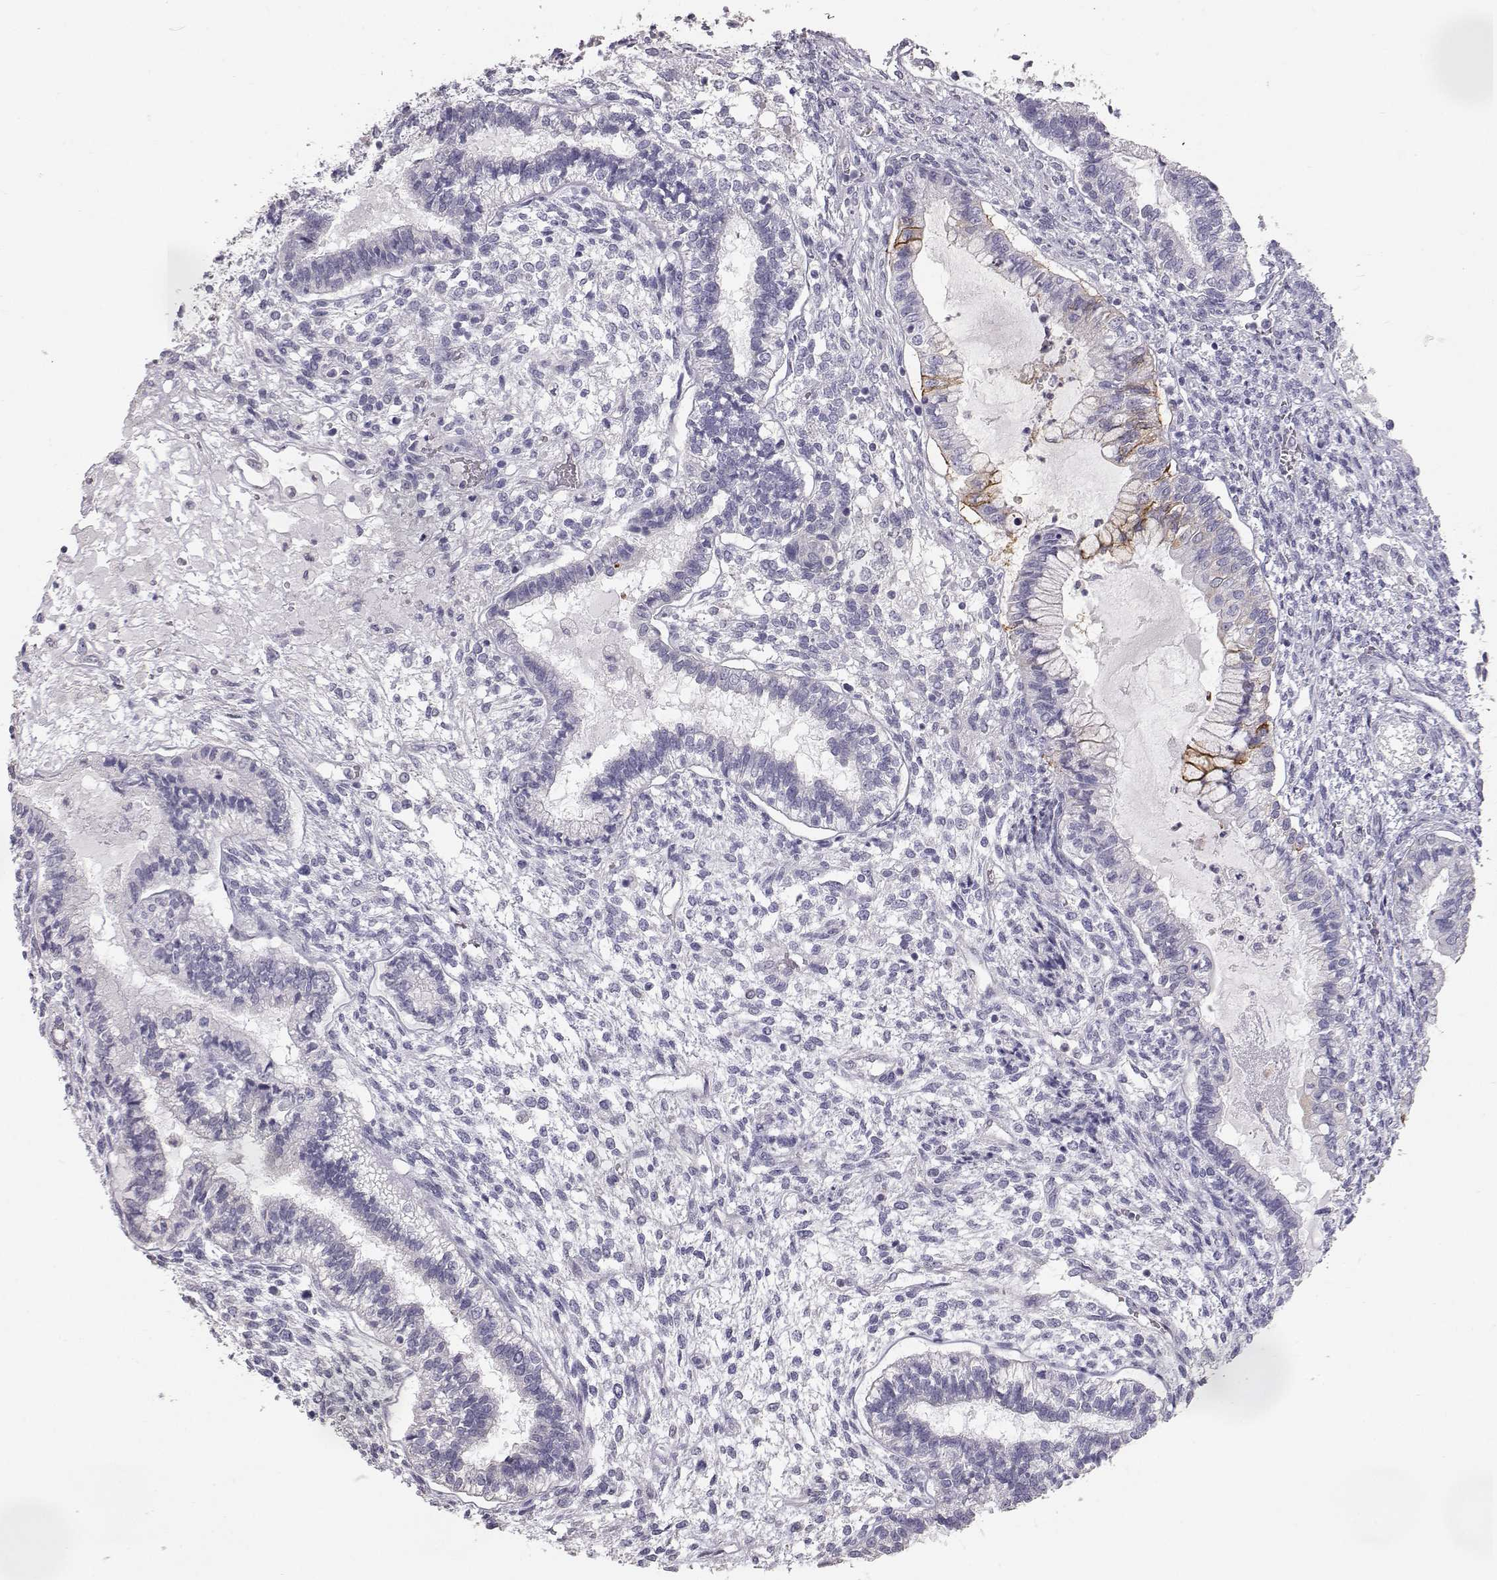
{"staining": {"intensity": "strong", "quantity": "<25%", "location": "cytoplasmic/membranous"}, "tissue": "testis cancer", "cell_type": "Tumor cells", "image_type": "cancer", "snomed": [{"axis": "morphology", "description": "Carcinoma, Embryonal, NOS"}, {"axis": "topography", "description": "Testis"}], "caption": "Immunohistochemistry (IHC) of testis cancer reveals medium levels of strong cytoplasmic/membranous positivity in about <25% of tumor cells.", "gene": "KRT33A", "patient": {"sex": "male", "age": 37}}